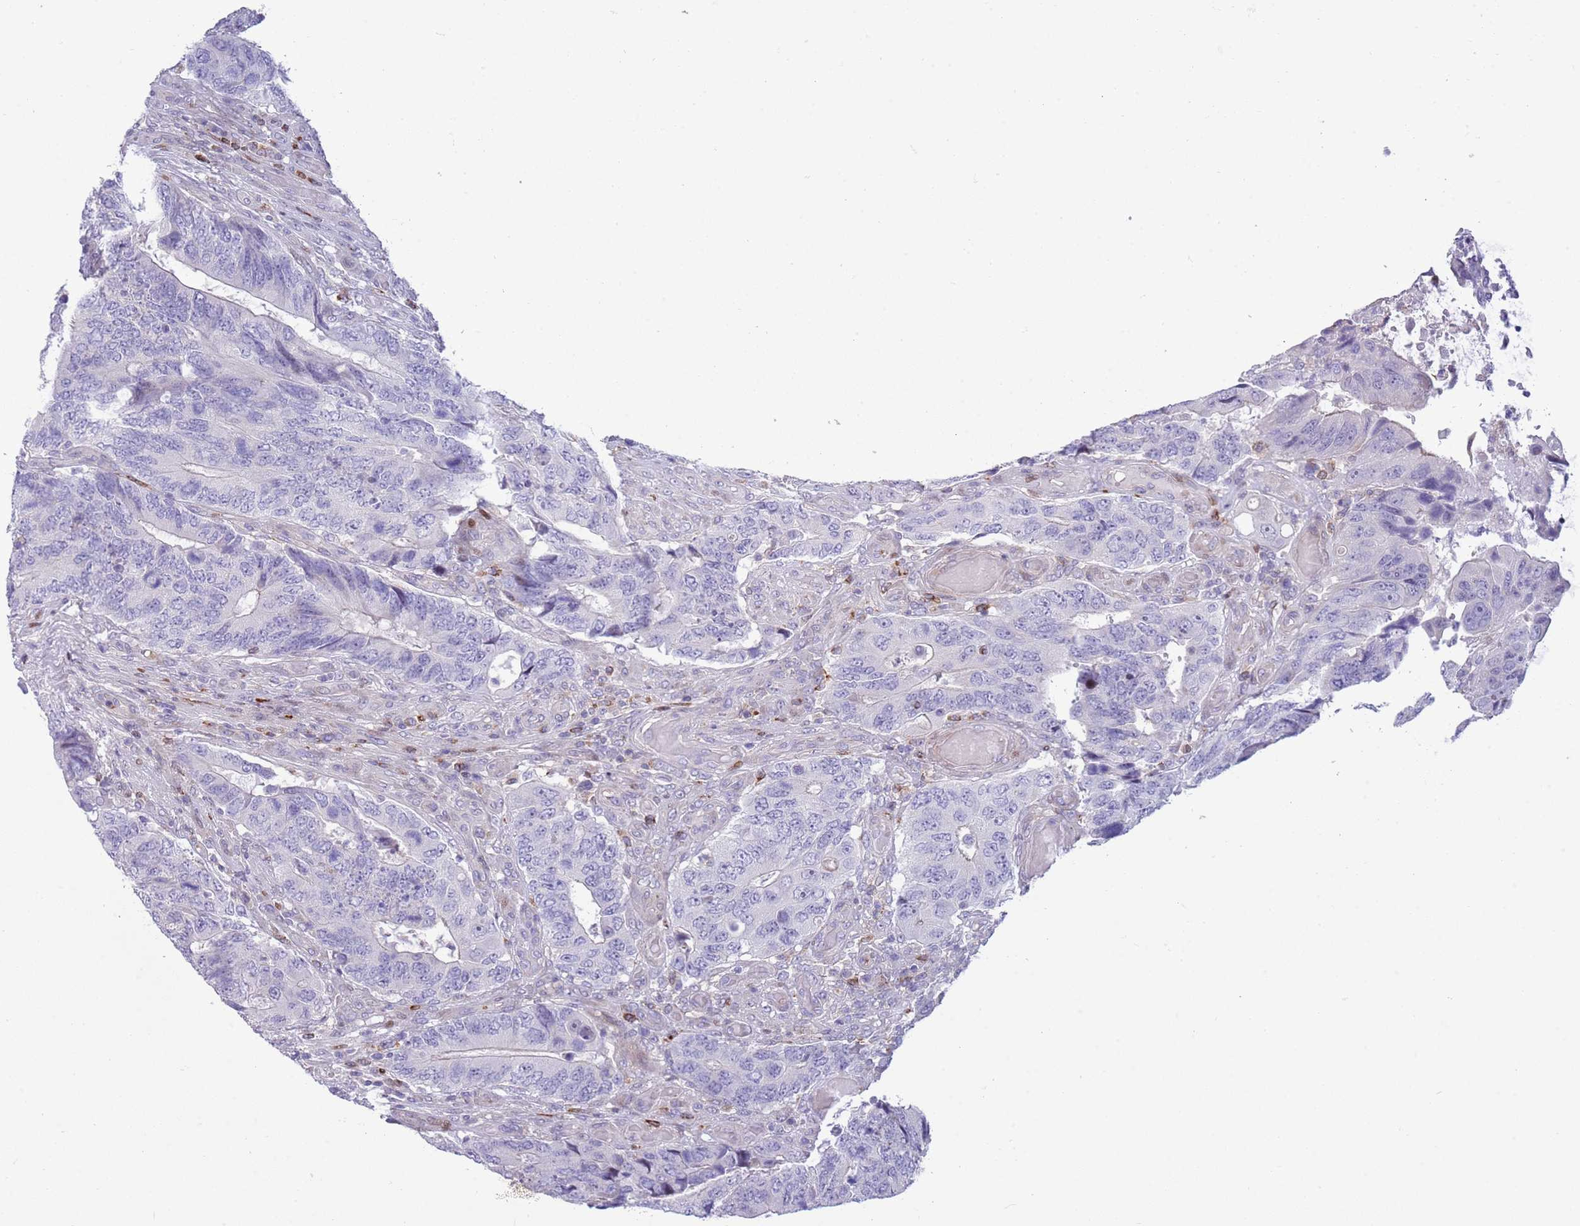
{"staining": {"intensity": "negative", "quantity": "none", "location": "none"}, "tissue": "colorectal cancer", "cell_type": "Tumor cells", "image_type": "cancer", "snomed": [{"axis": "morphology", "description": "Adenocarcinoma, NOS"}, {"axis": "topography", "description": "Colon"}], "caption": "IHC of colorectal cancer (adenocarcinoma) displays no positivity in tumor cells.", "gene": "ANO8", "patient": {"sex": "male", "age": 87}}